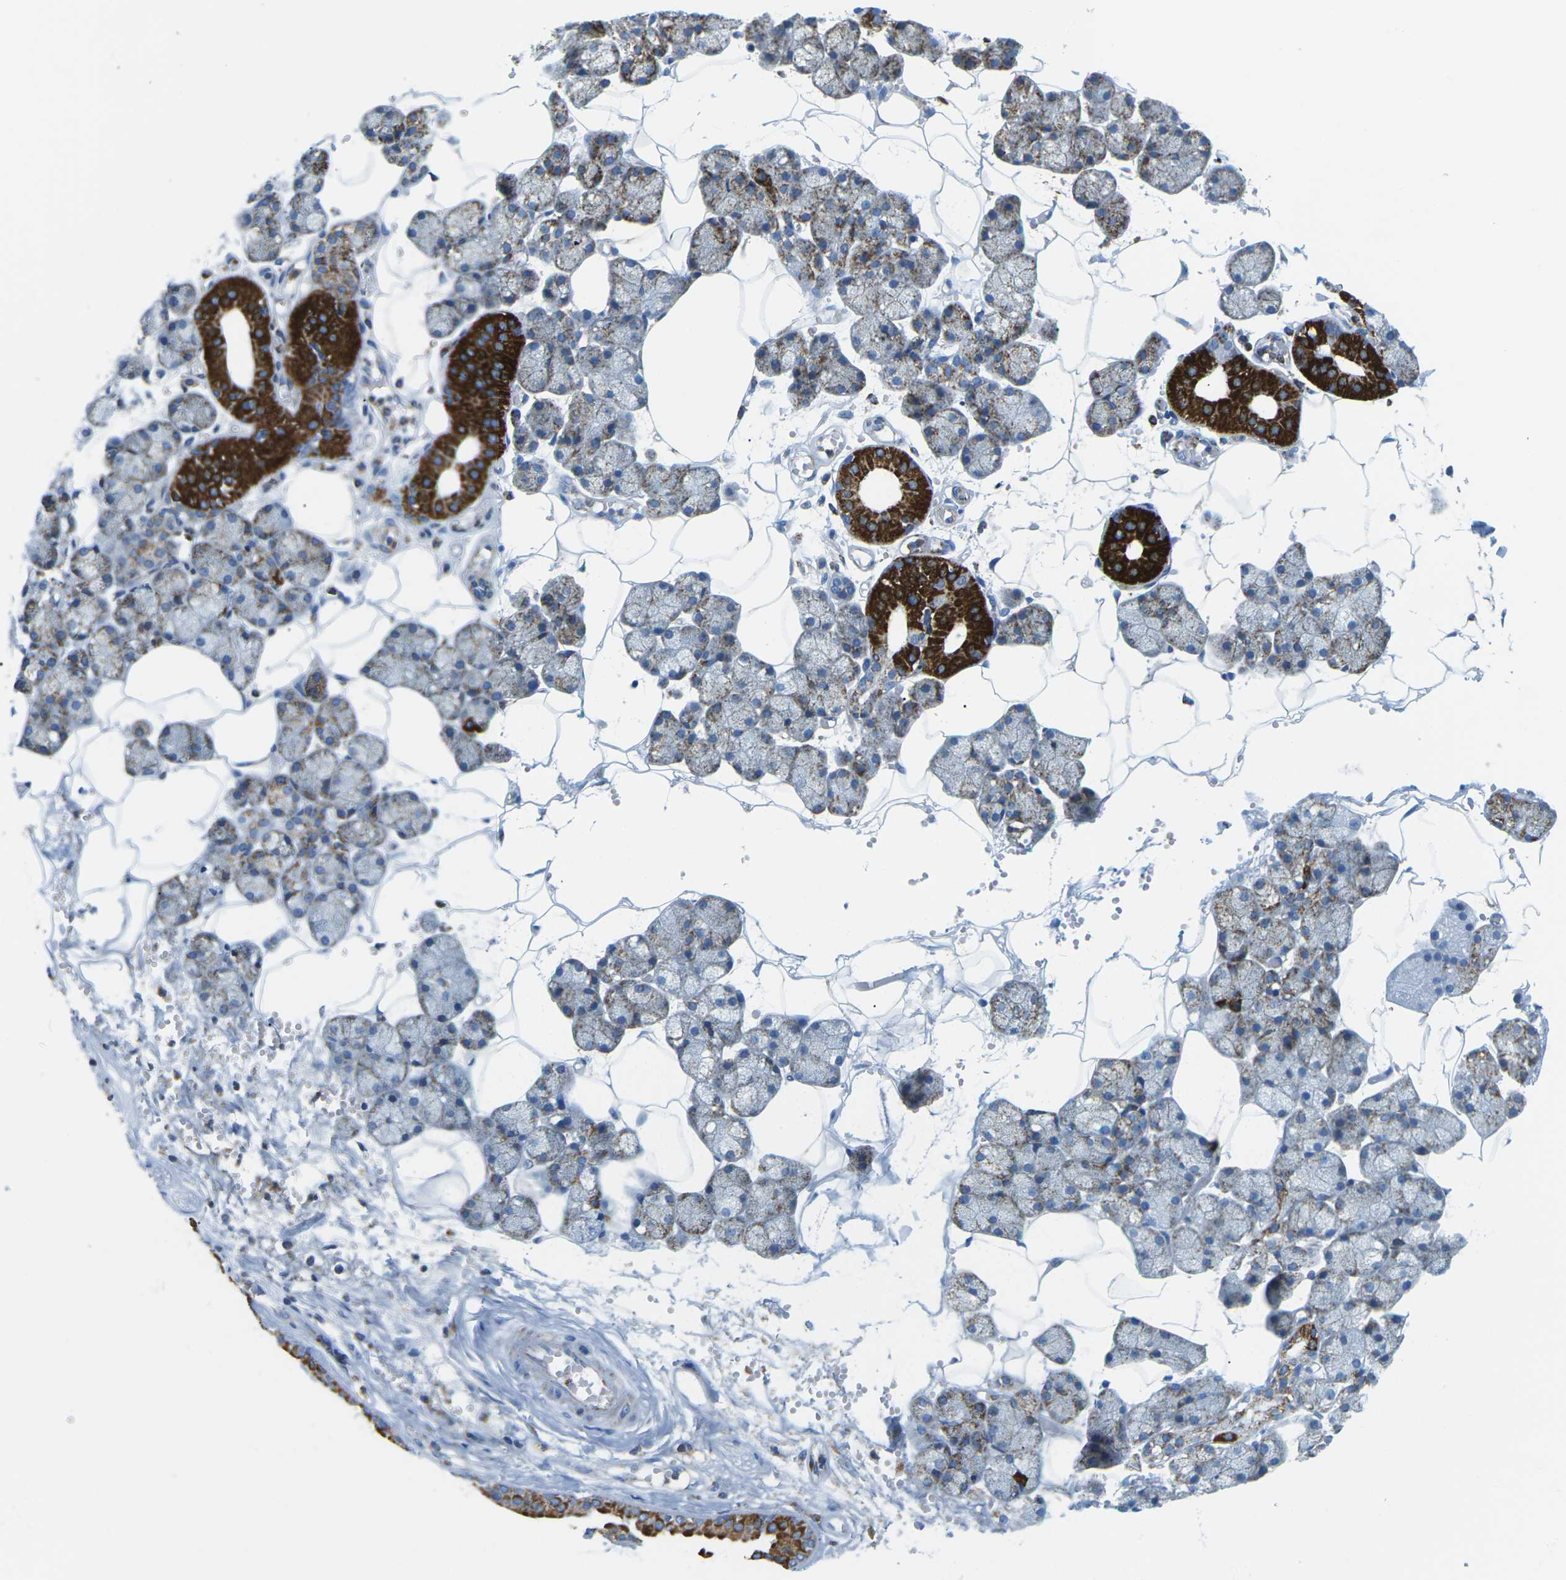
{"staining": {"intensity": "moderate", "quantity": ">75%", "location": "cytoplasmic/membranous"}, "tissue": "salivary gland", "cell_type": "Glandular cells", "image_type": "normal", "snomed": [{"axis": "morphology", "description": "Normal tissue, NOS"}, {"axis": "topography", "description": "Salivary gland"}], "caption": "DAB immunohistochemical staining of unremarkable salivary gland displays moderate cytoplasmic/membranous protein staining in approximately >75% of glandular cells.", "gene": "COX6C", "patient": {"sex": "male", "age": 62}}